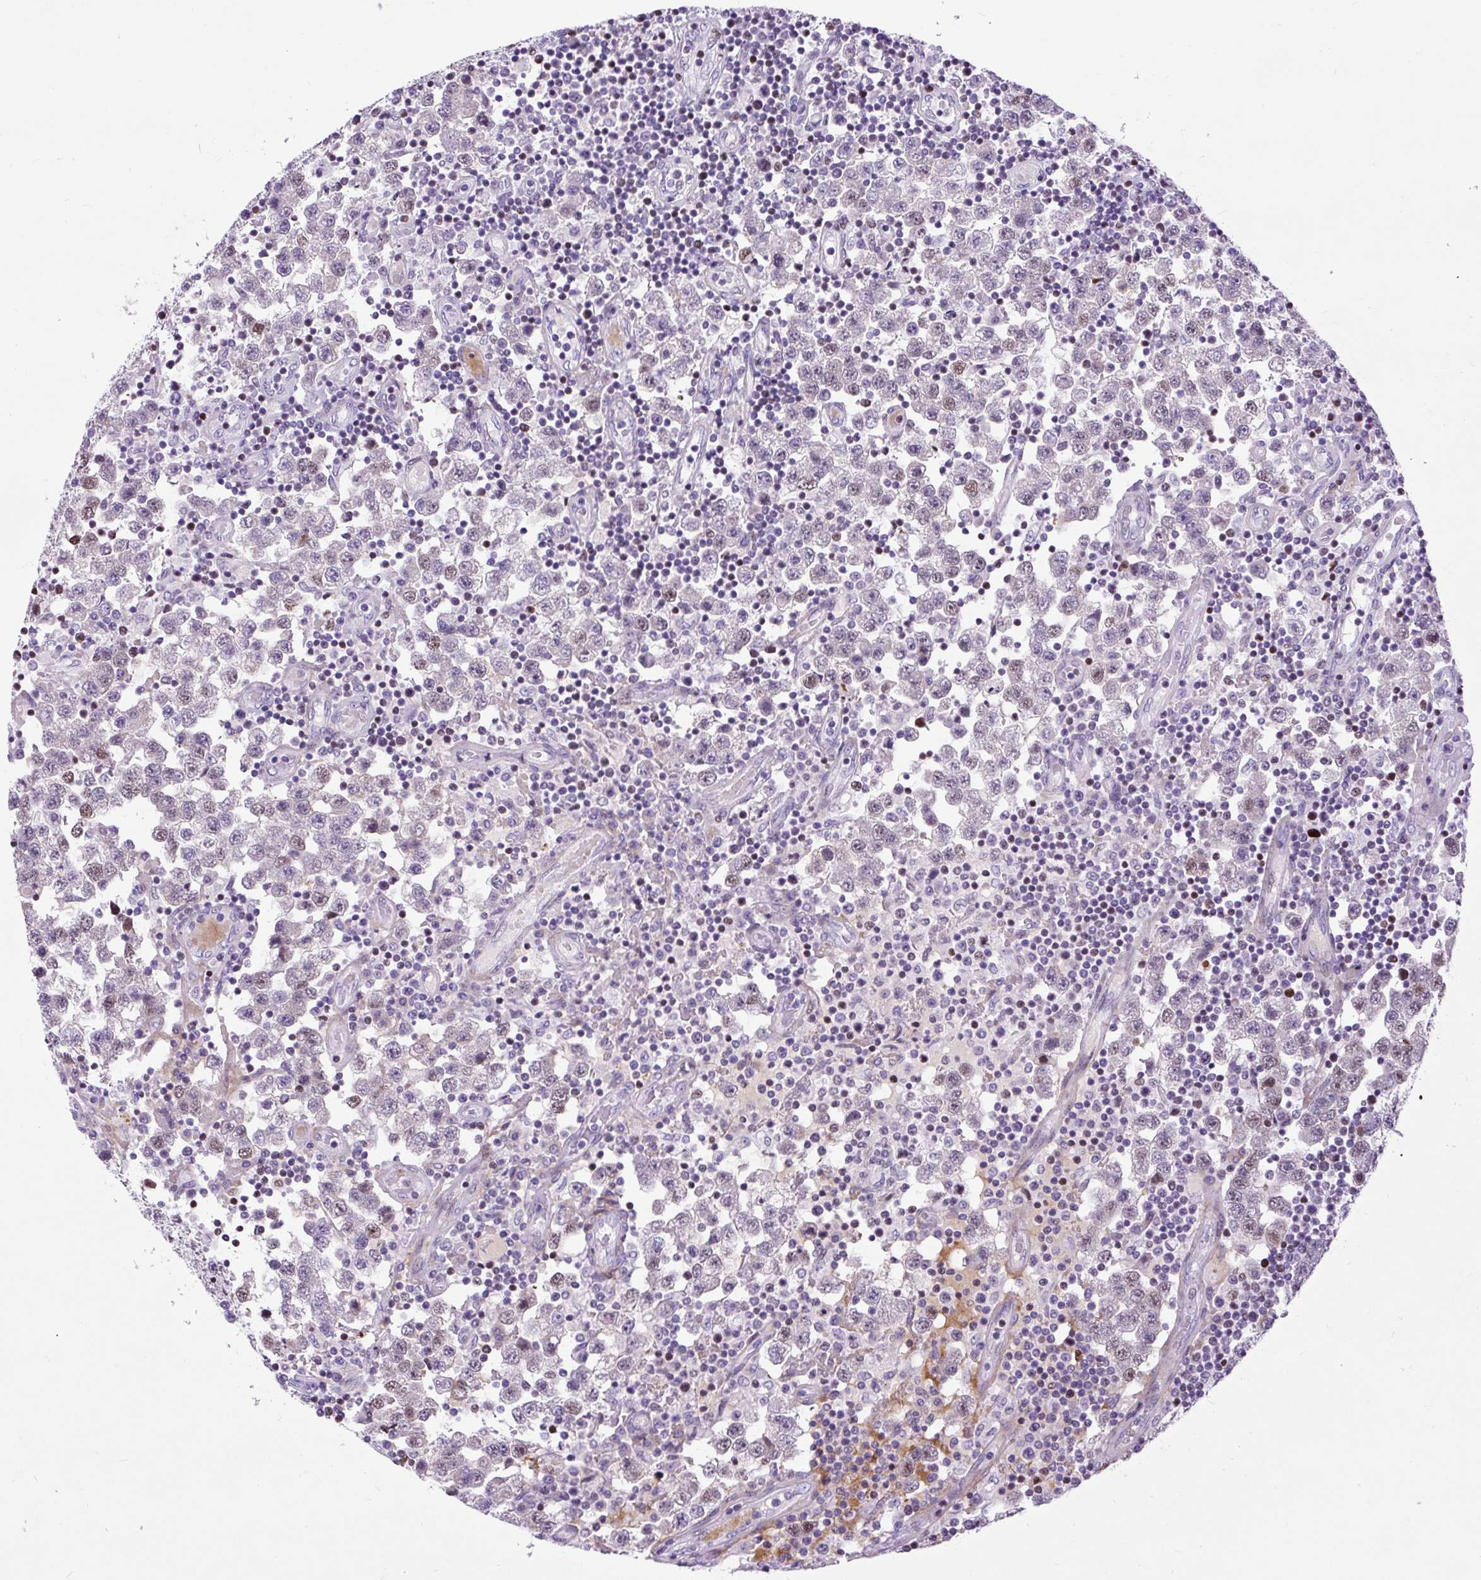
{"staining": {"intensity": "moderate", "quantity": "<25%", "location": "nuclear"}, "tissue": "testis cancer", "cell_type": "Tumor cells", "image_type": "cancer", "snomed": [{"axis": "morphology", "description": "Seminoma, NOS"}, {"axis": "topography", "description": "Testis"}], "caption": "Tumor cells display low levels of moderate nuclear positivity in about <25% of cells in seminoma (testis).", "gene": "SPC24", "patient": {"sex": "male", "age": 34}}